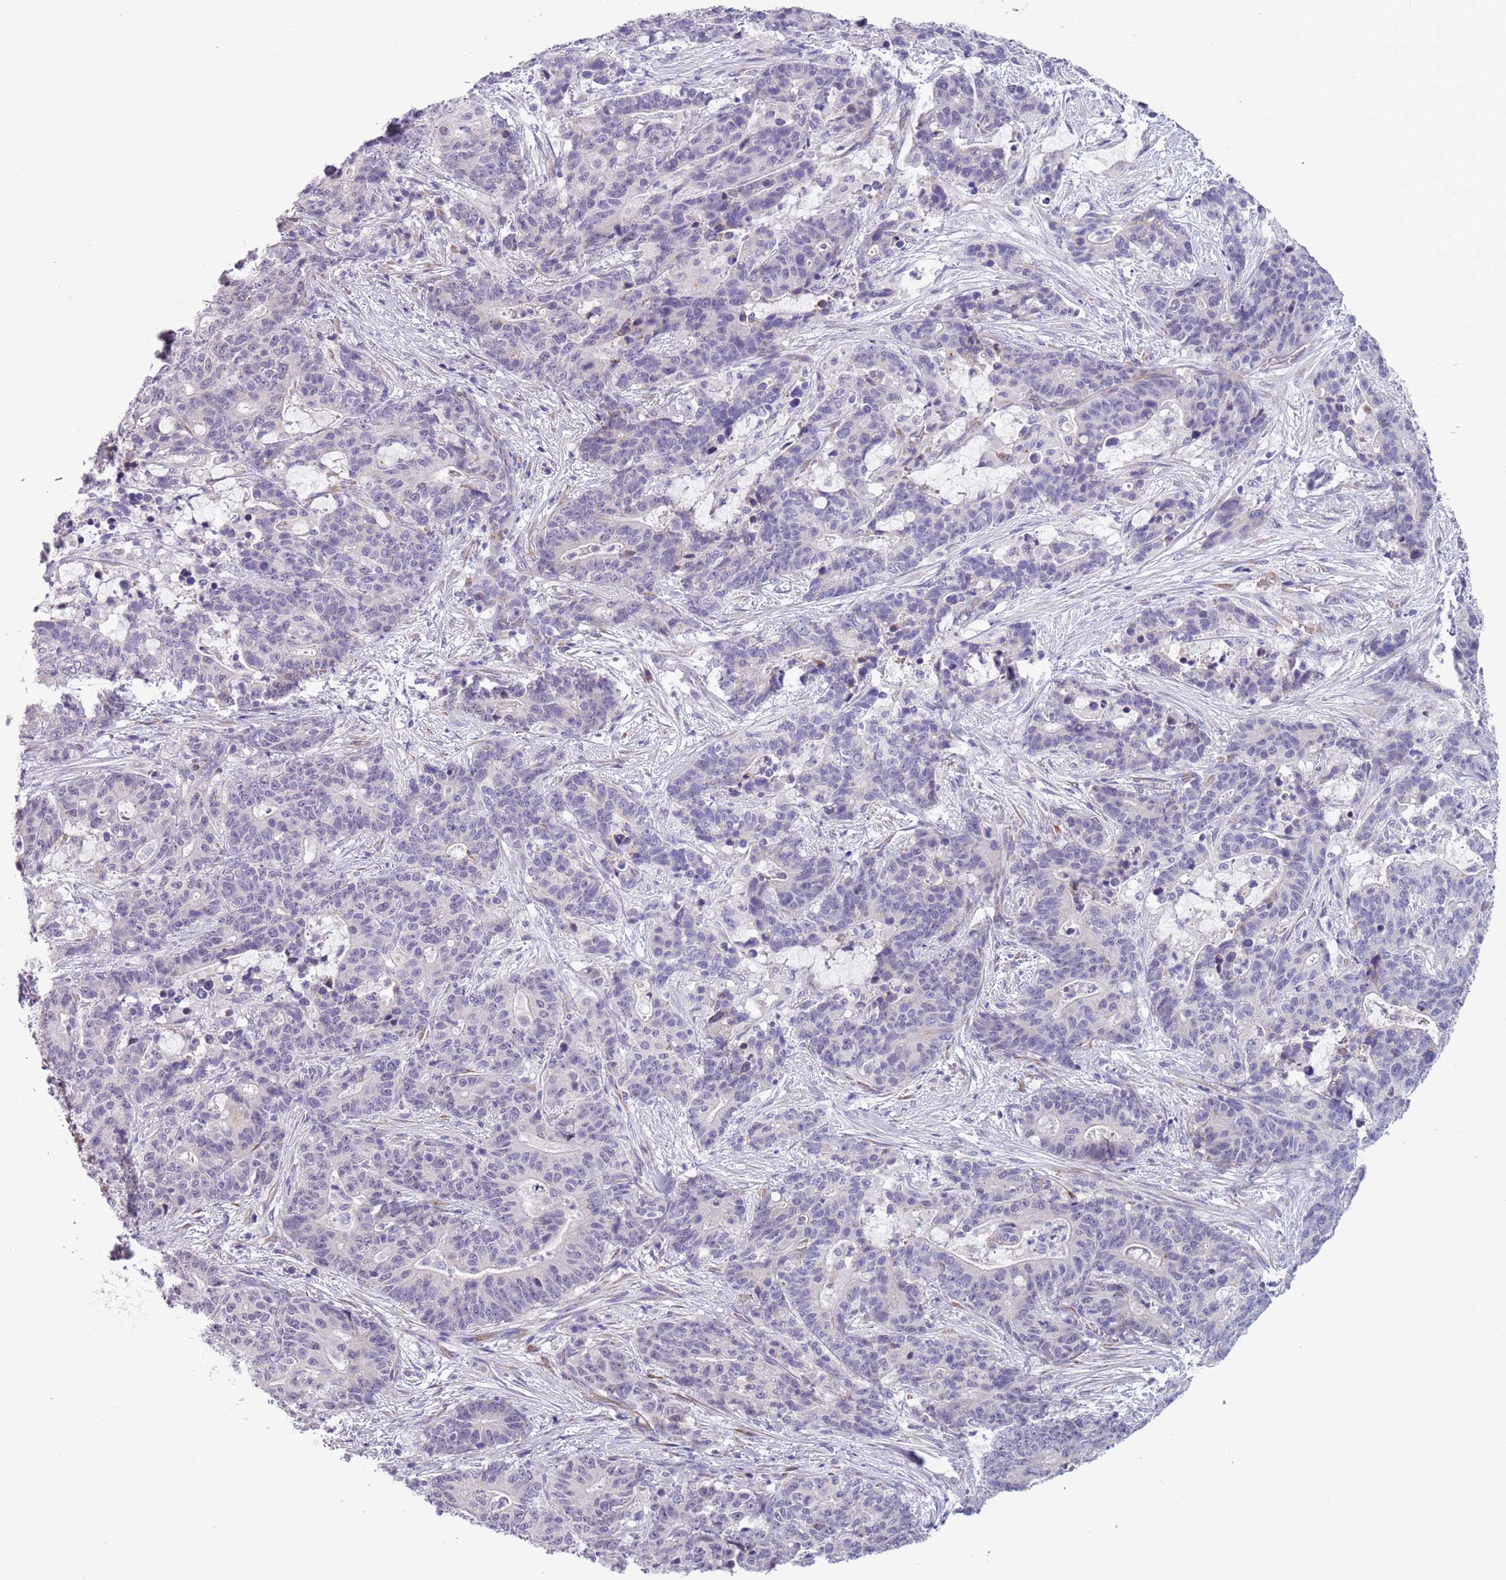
{"staining": {"intensity": "negative", "quantity": "none", "location": "none"}, "tissue": "stomach cancer", "cell_type": "Tumor cells", "image_type": "cancer", "snomed": [{"axis": "morphology", "description": "Normal tissue, NOS"}, {"axis": "morphology", "description": "Adenocarcinoma, NOS"}, {"axis": "topography", "description": "Stomach"}], "caption": "DAB immunohistochemical staining of adenocarcinoma (stomach) displays no significant expression in tumor cells.", "gene": "MRPL32", "patient": {"sex": "female", "age": 64}}